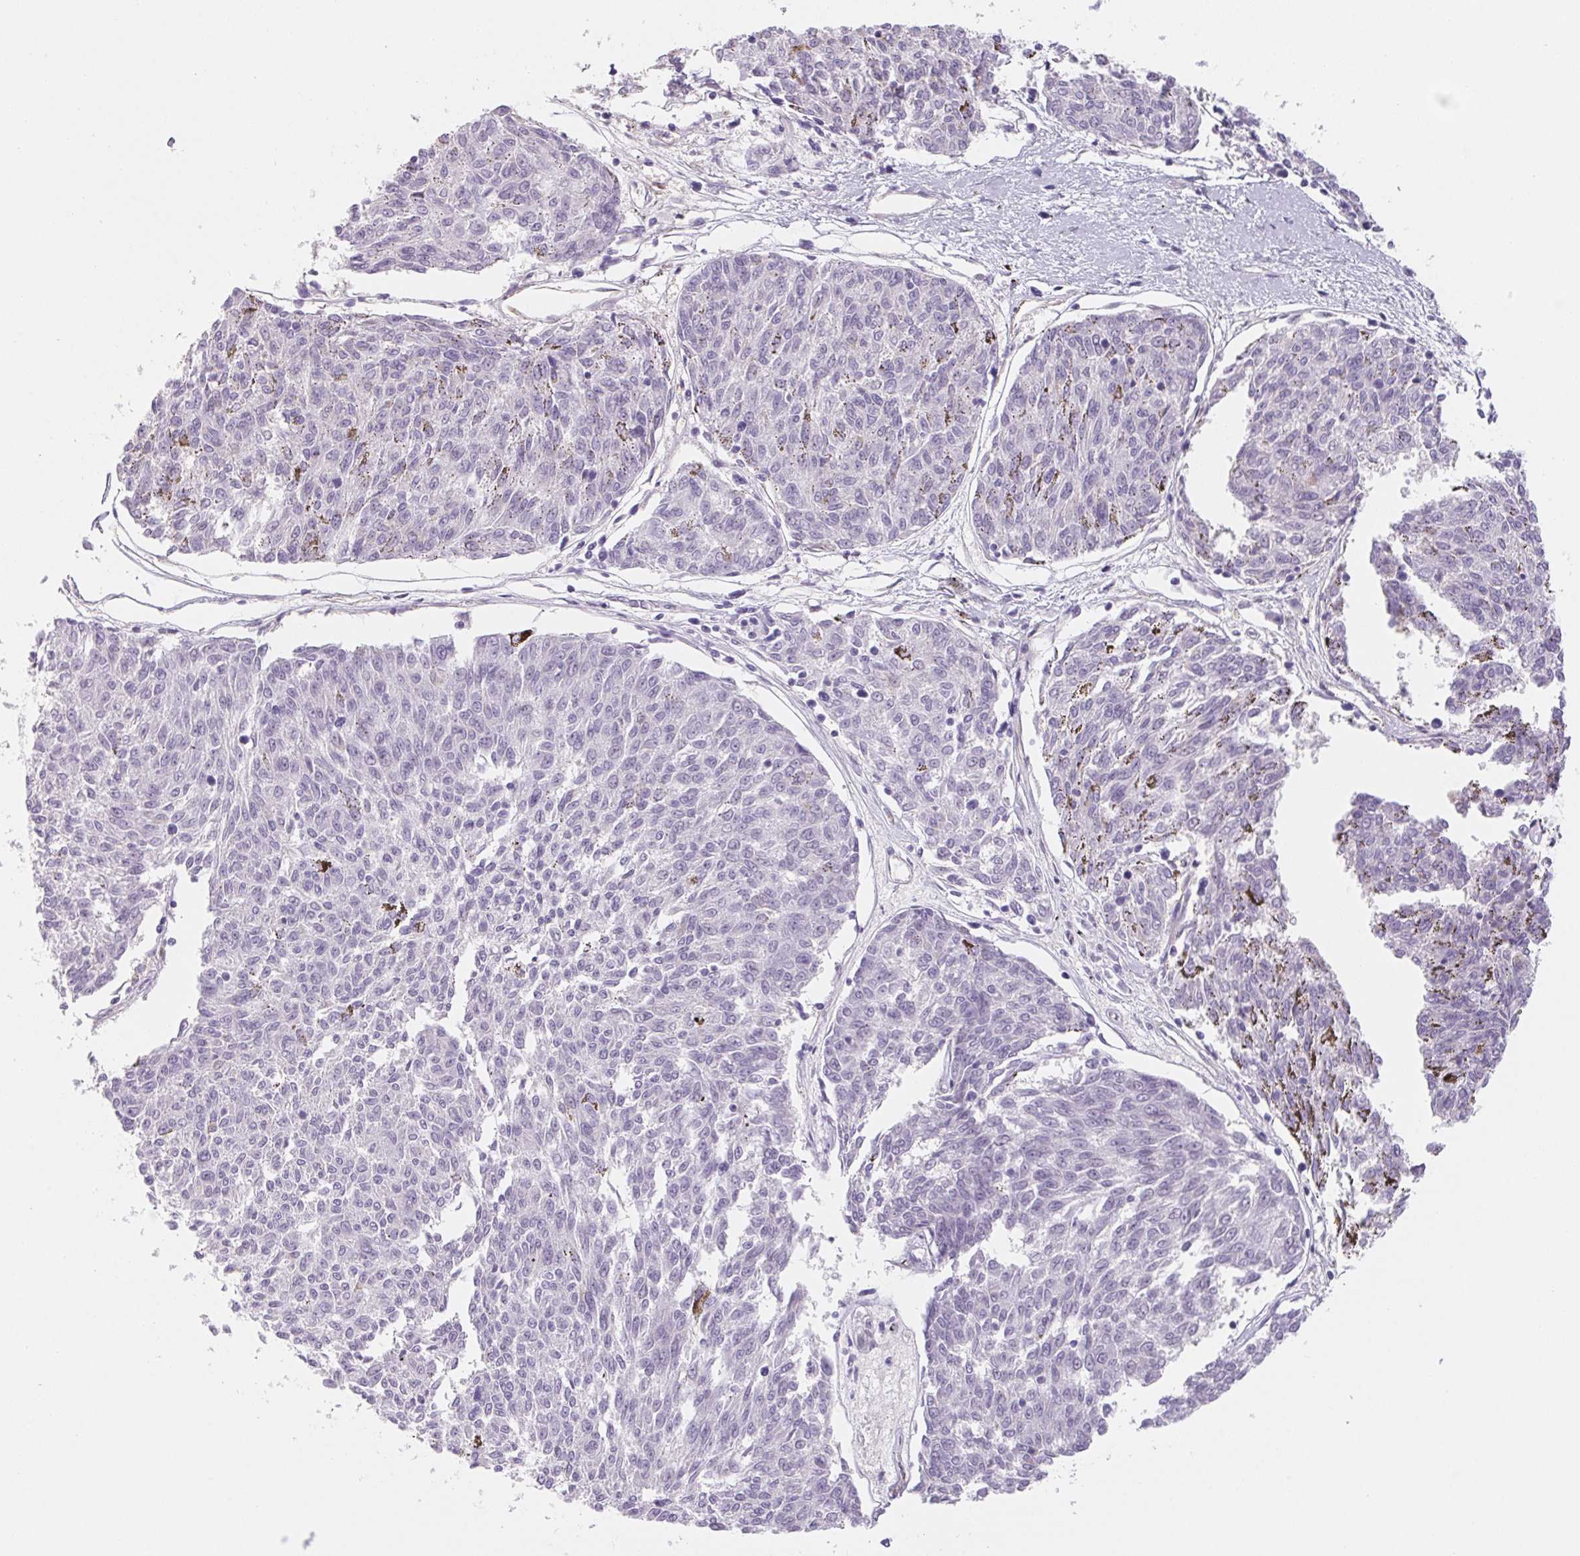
{"staining": {"intensity": "negative", "quantity": "none", "location": "none"}, "tissue": "melanoma", "cell_type": "Tumor cells", "image_type": "cancer", "snomed": [{"axis": "morphology", "description": "Malignant melanoma, NOS"}, {"axis": "topography", "description": "Skin"}], "caption": "There is no significant staining in tumor cells of malignant melanoma.", "gene": "CTNND2", "patient": {"sex": "female", "age": 72}}